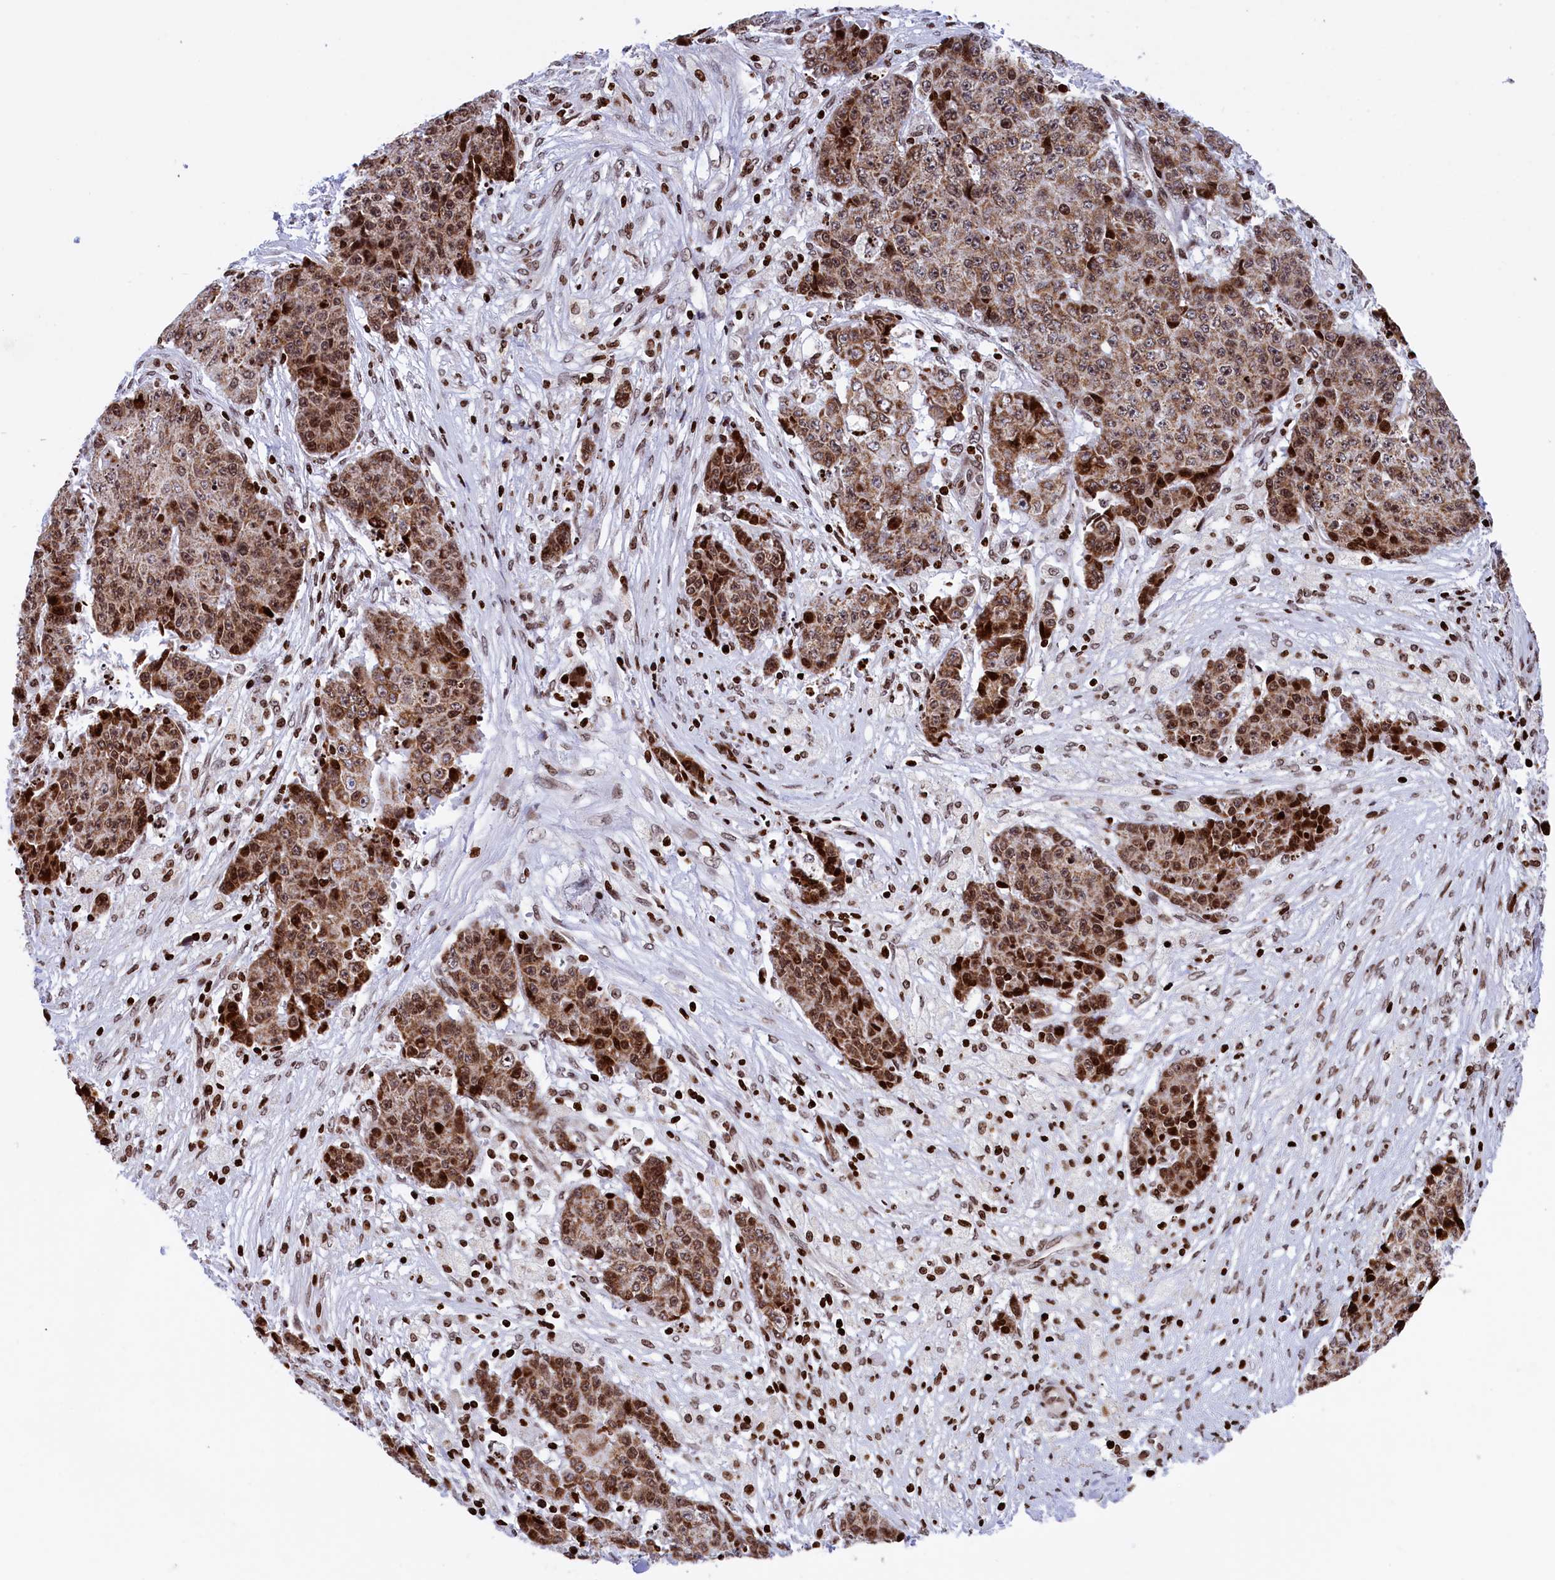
{"staining": {"intensity": "moderate", "quantity": ">75%", "location": "cytoplasmic/membranous,nuclear"}, "tissue": "ovarian cancer", "cell_type": "Tumor cells", "image_type": "cancer", "snomed": [{"axis": "morphology", "description": "Carcinoma, endometroid"}, {"axis": "topography", "description": "Ovary"}], "caption": "Immunohistochemical staining of human ovarian cancer (endometroid carcinoma) reveals moderate cytoplasmic/membranous and nuclear protein positivity in approximately >75% of tumor cells.", "gene": "TIMM29", "patient": {"sex": "female", "age": 42}}